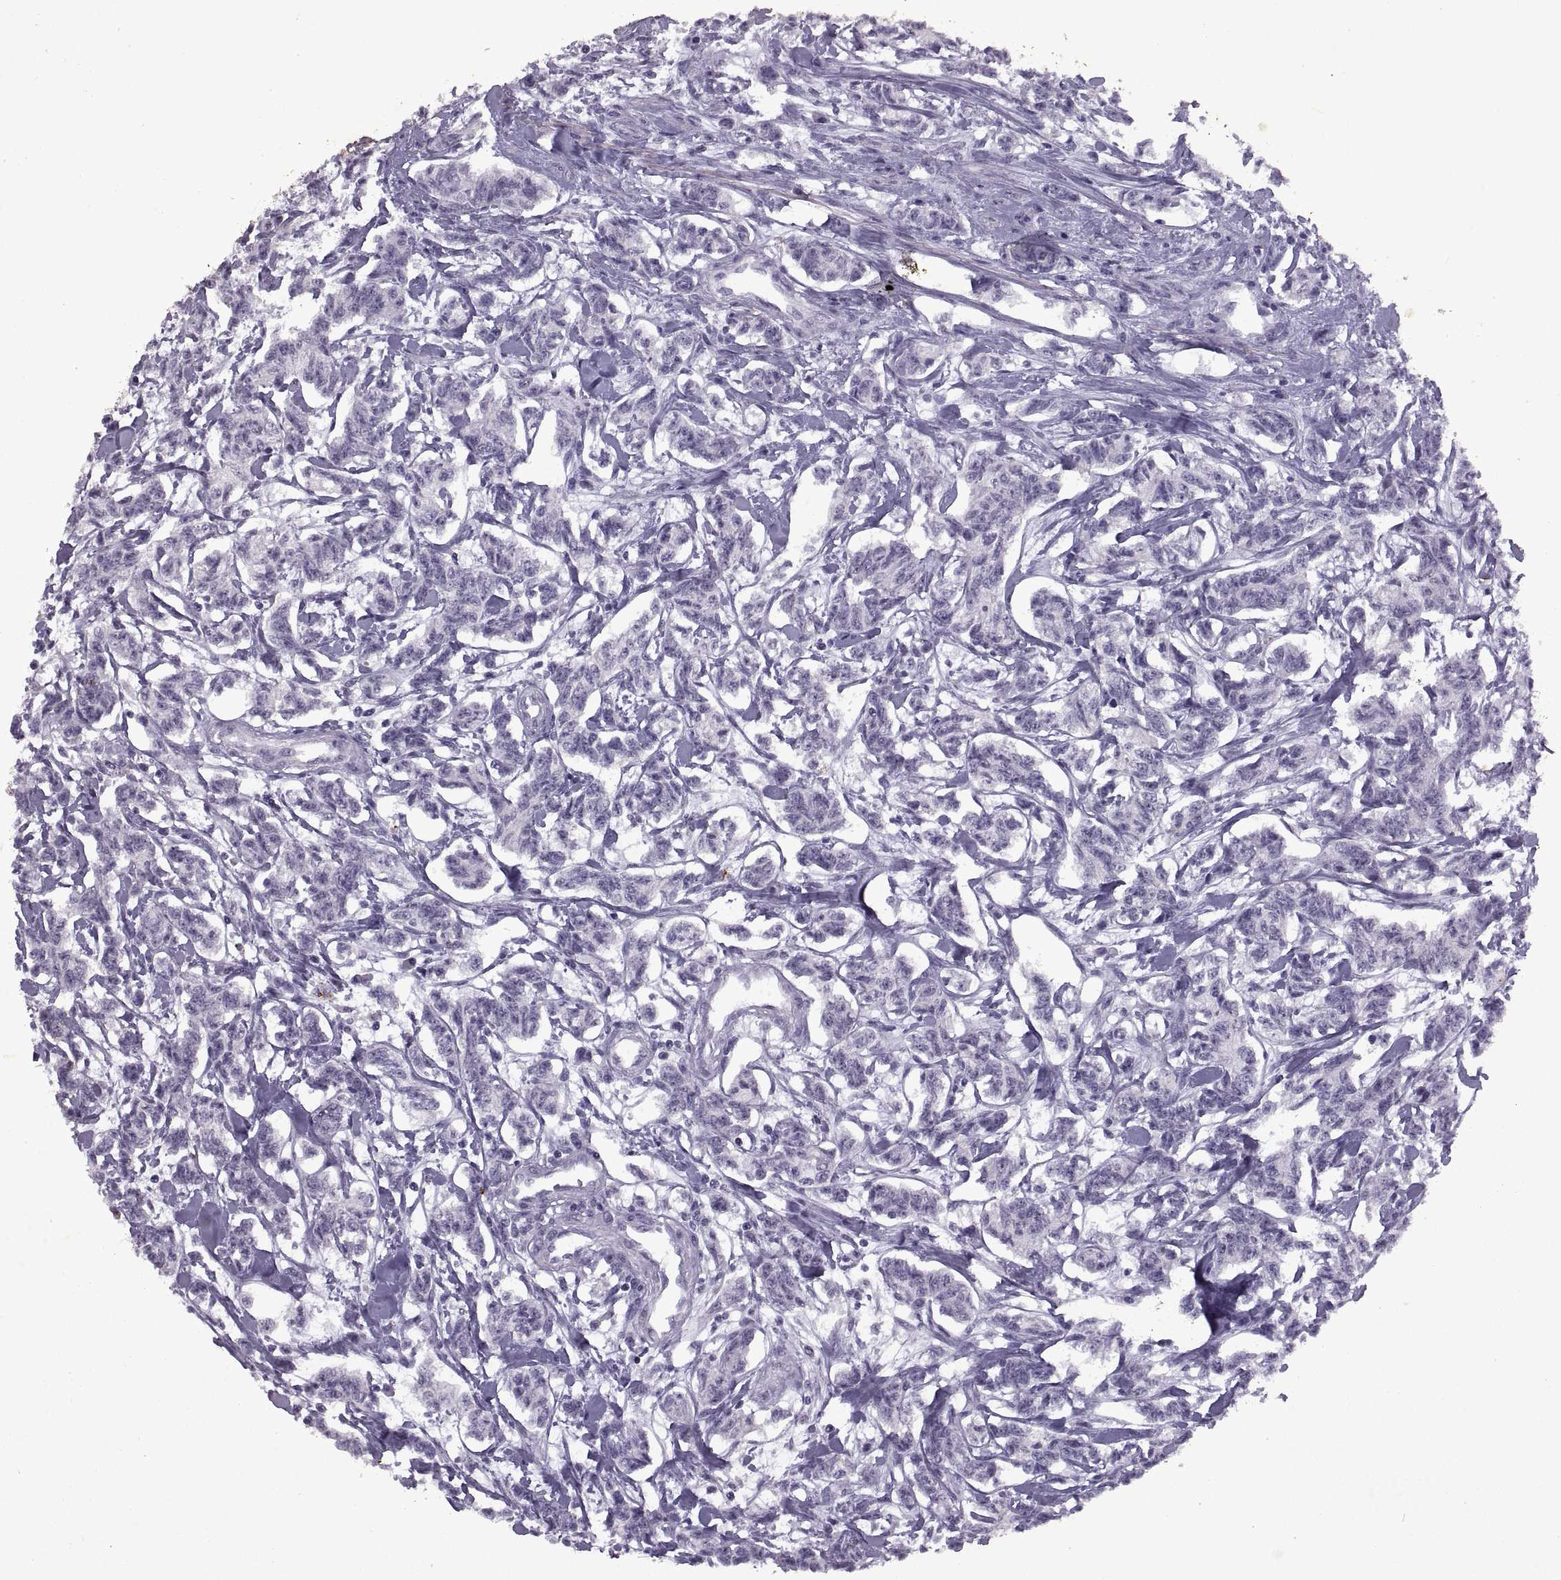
{"staining": {"intensity": "negative", "quantity": "none", "location": "none"}, "tissue": "carcinoid", "cell_type": "Tumor cells", "image_type": "cancer", "snomed": [{"axis": "morphology", "description": "Carcinoid, malignant, NOS"}, {"axis": "topography", "description": "Kidney"}], "caption": "Tumor cells show no significant protein positivity in carcinoid.", "gene": "SINHCAF", "patient": {"sex": "female", "age": 41}}